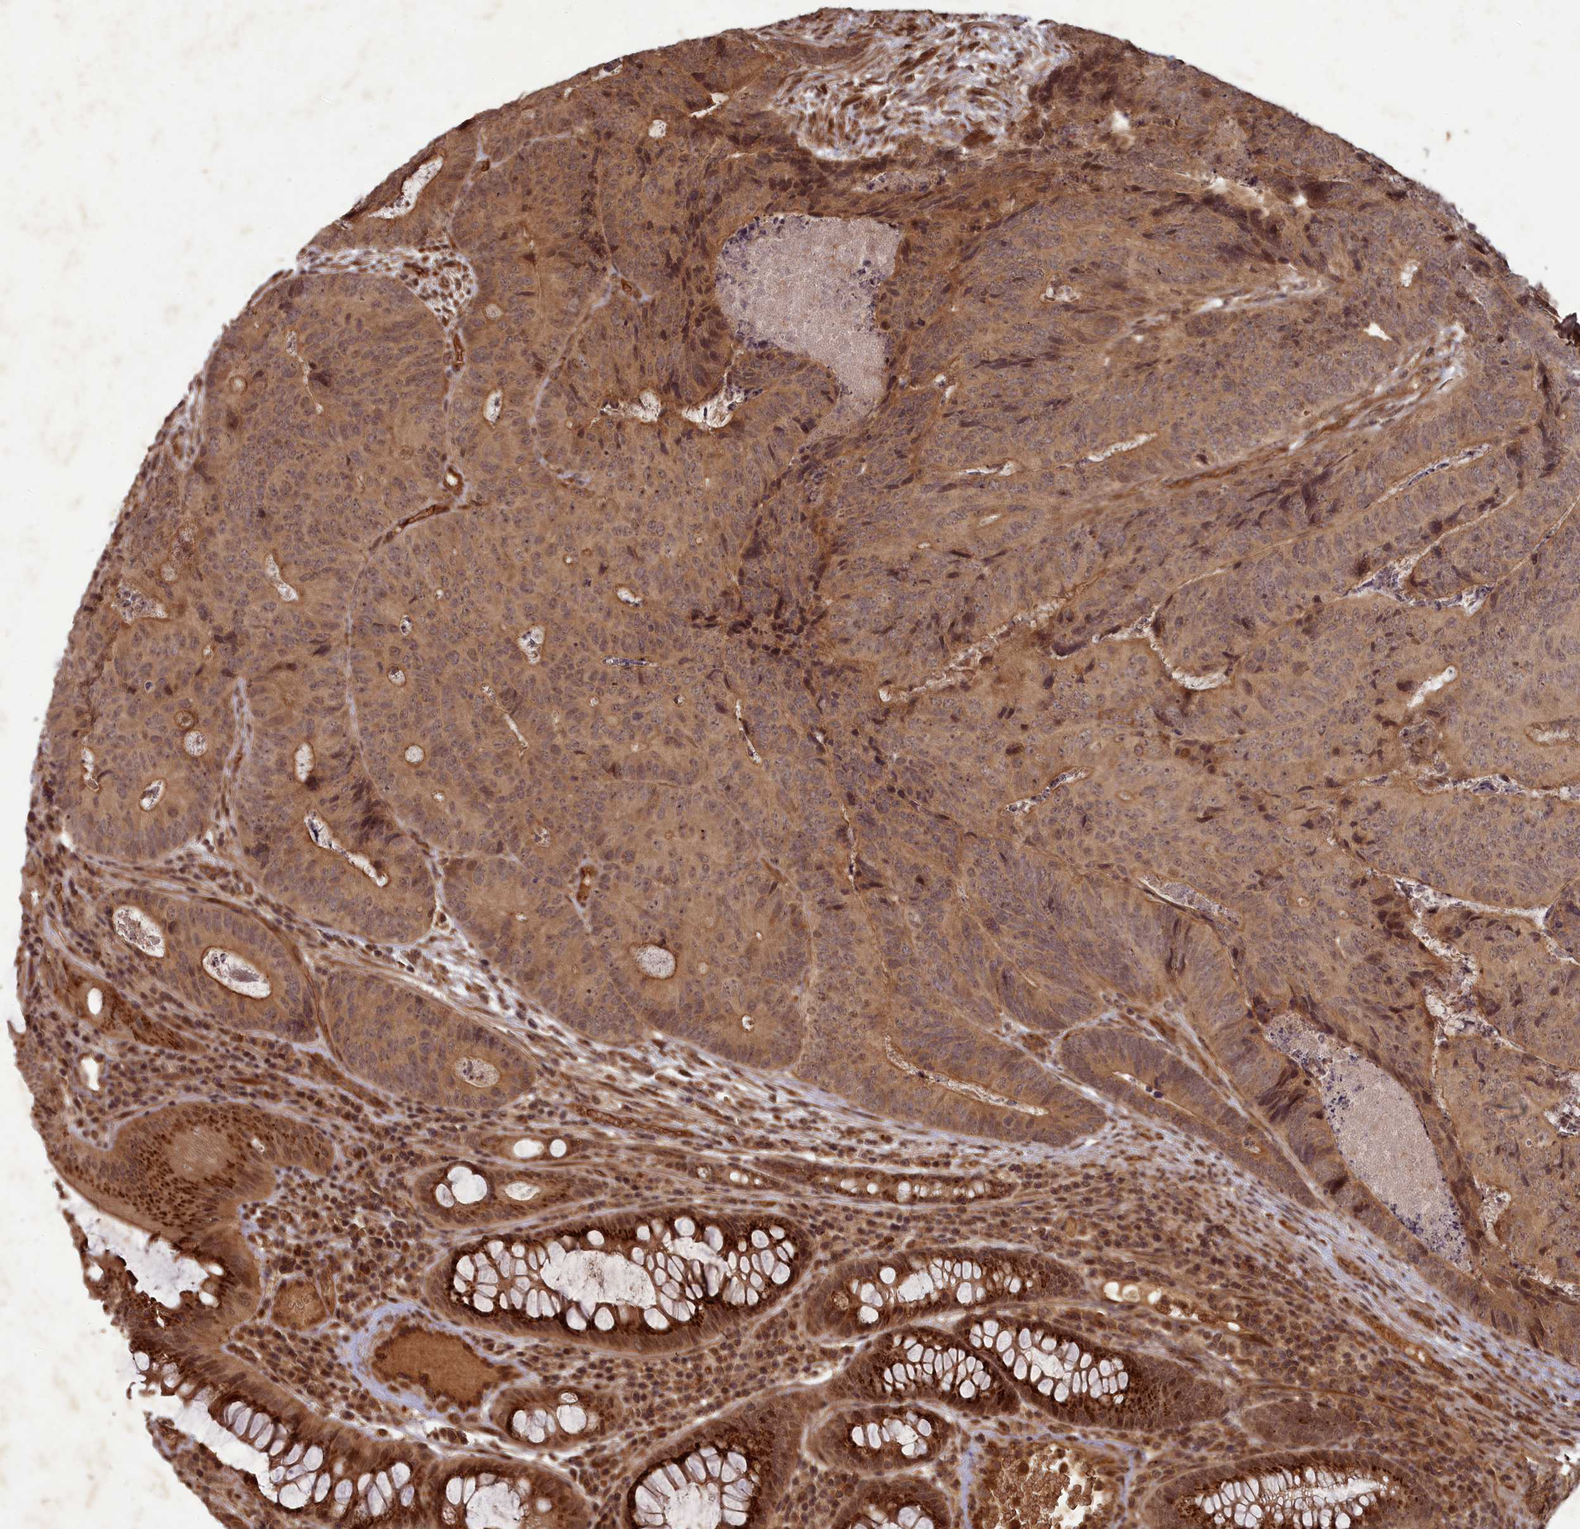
{"staining": {"intensity": "moderate", "quantity": ">75%", "location": "cytoplasmic/membranous"}, "tissue": "colorectal cancer", "cell_type": "Tumor cells", "image_type": "cancer", "snomed": [{"axis": "morphology", "description": "Adenocarcinoma, NOS"}, {"axis": "topography", "description": "Colon"}], "caption": "Immunohistochemical staining of human colorectal cancer (adenocarcinoma) exhibits medium levels of moderate cytoplasmic/membranous protein positivity in about >75% of tumor cells. The protein is shown in brown color, while the nuclei are stained blue.", "gene": "SRMS", "patient": {"sex": "female", "age": 67}}